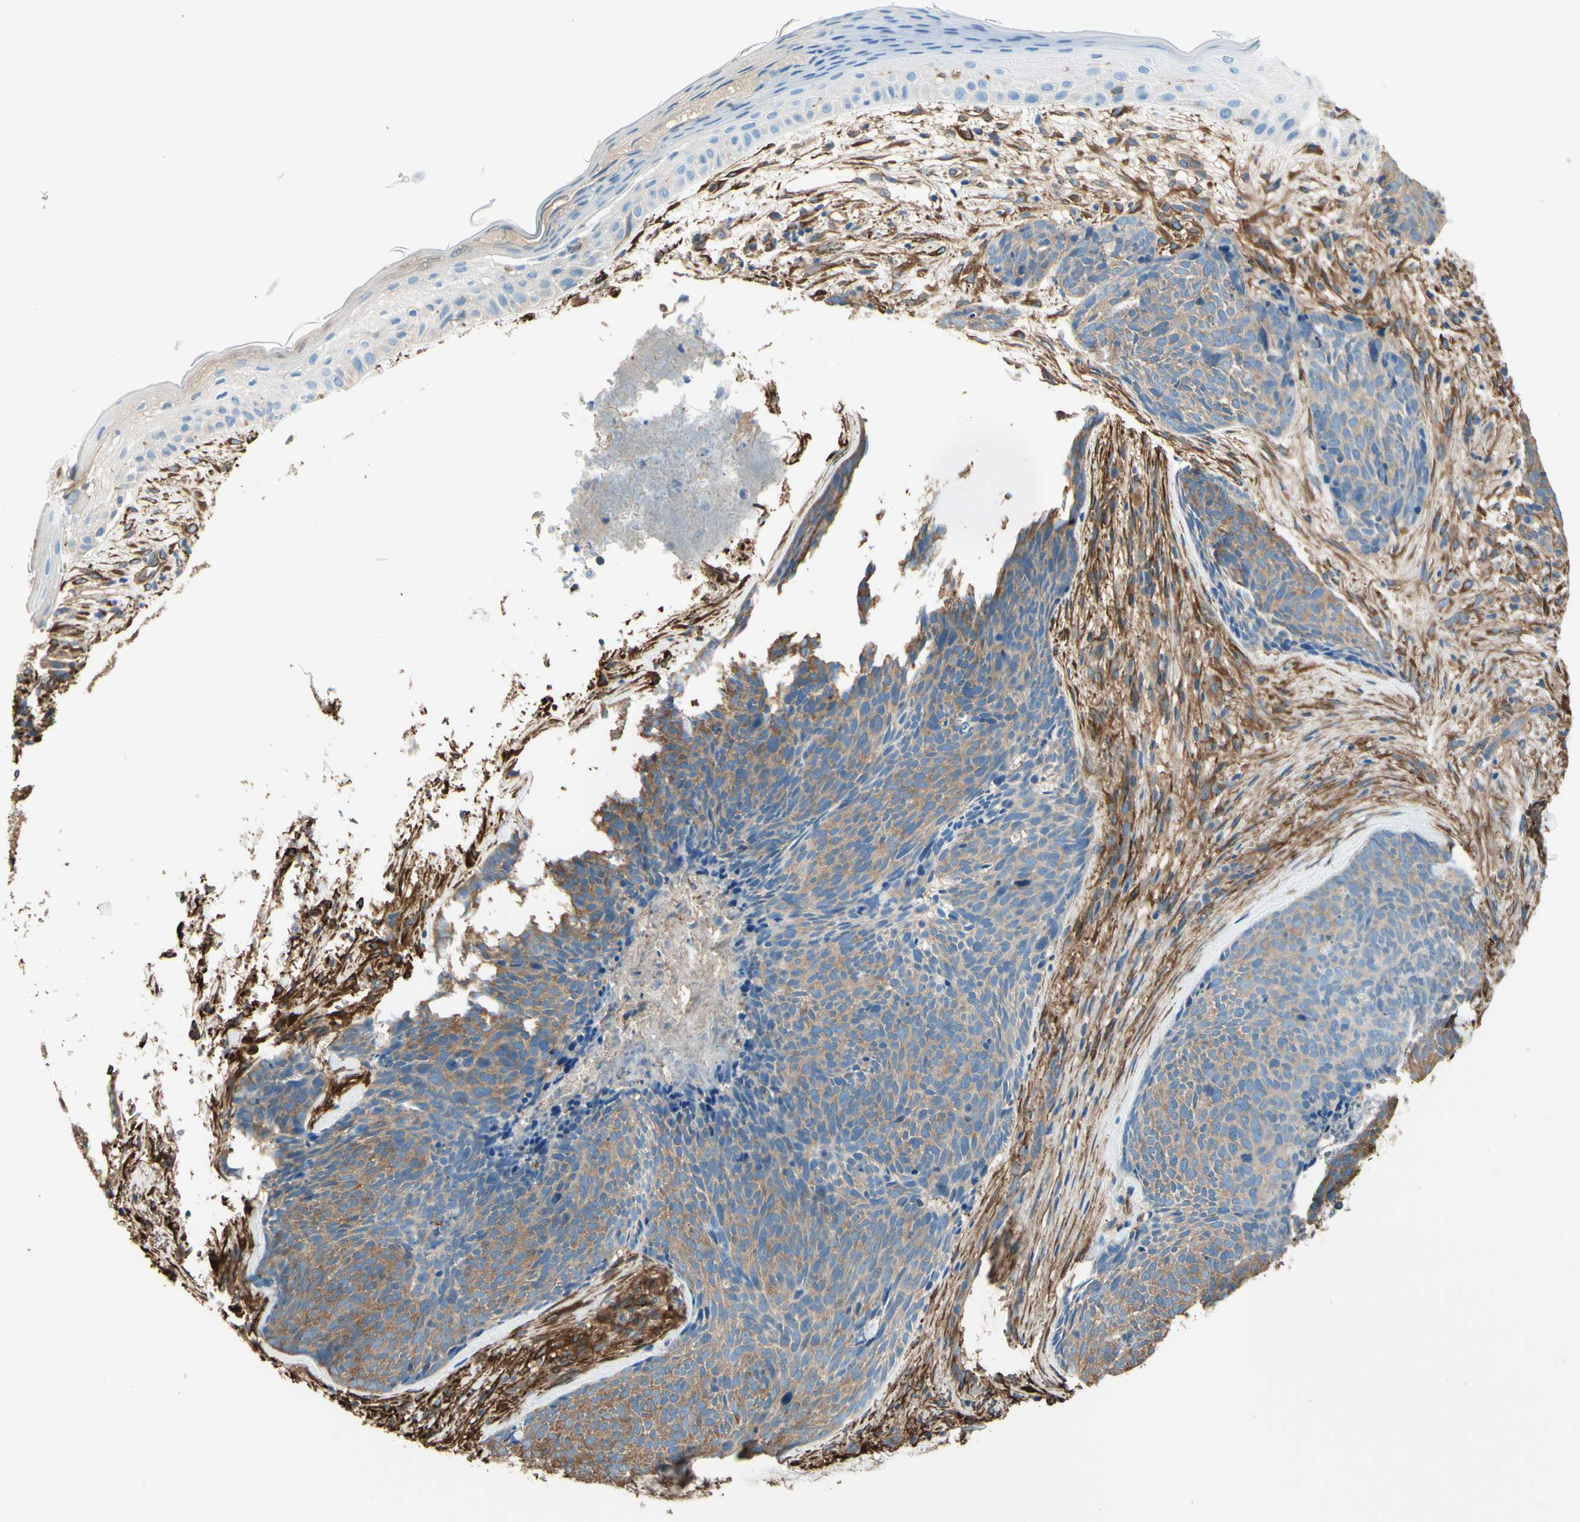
{"staining": {"intensity": "moderate", "quantity": ">75%", "location": "cytoplasmic/membranous"}, "tissue": "skin cancer", "cell_type": "Tumor cells", "image_type": "cancer", "snomed": [{"axis": "morphology", "description": "Basal cell carcinoma"}, {"axis": "topography", "description": "Skin"}], "caption": "Protein staining of skin basal cell carcinoma tissue demonstrates moderate cytoplasmic/membranous expression in about >75% of tumor cells. (Brightfield microscopy of DAB IHC at high magnification).", "gene": "DPYSL3", "patient": {"sex": "female", "age": 70}}